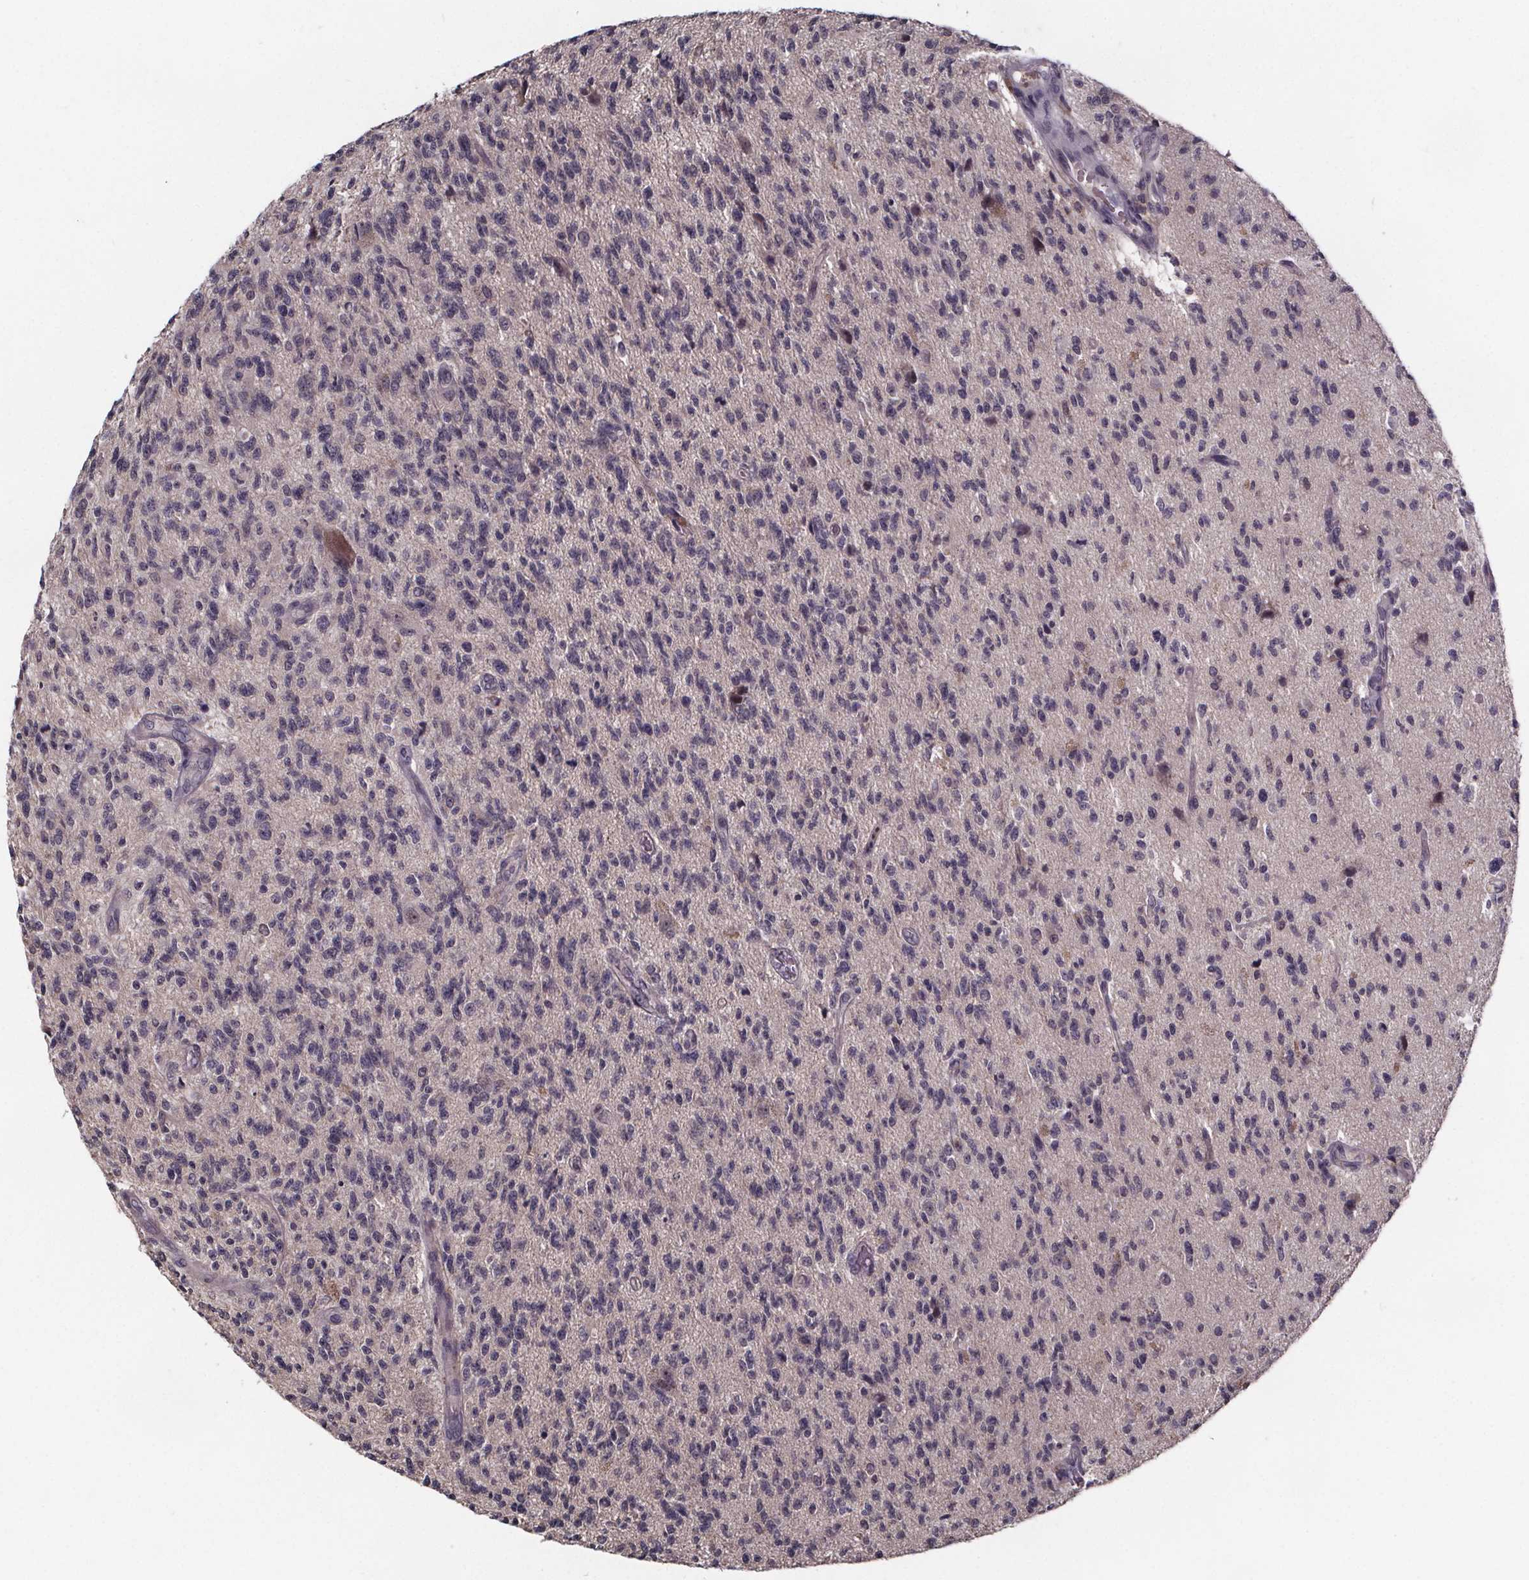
{"staining": {"intensity": "negative", "quantity": "none", "location": "none"}, "tissue": "glioma", "cell_type": "Tumor cells", "image_type": "cancer", "snomed": [{"axis": "morphology", "description": "Glioma, malignant, High grade"}, {"axis": "topography", "description": "Brain"}], "caption": "DAB (3,3'-diaminobenzidine) immunohistochemical staining of human glioma demonstrates no significant positivity in tumor cells.", "gene": "SMIM1", "patient": {"sex": "male", "age": 56}}